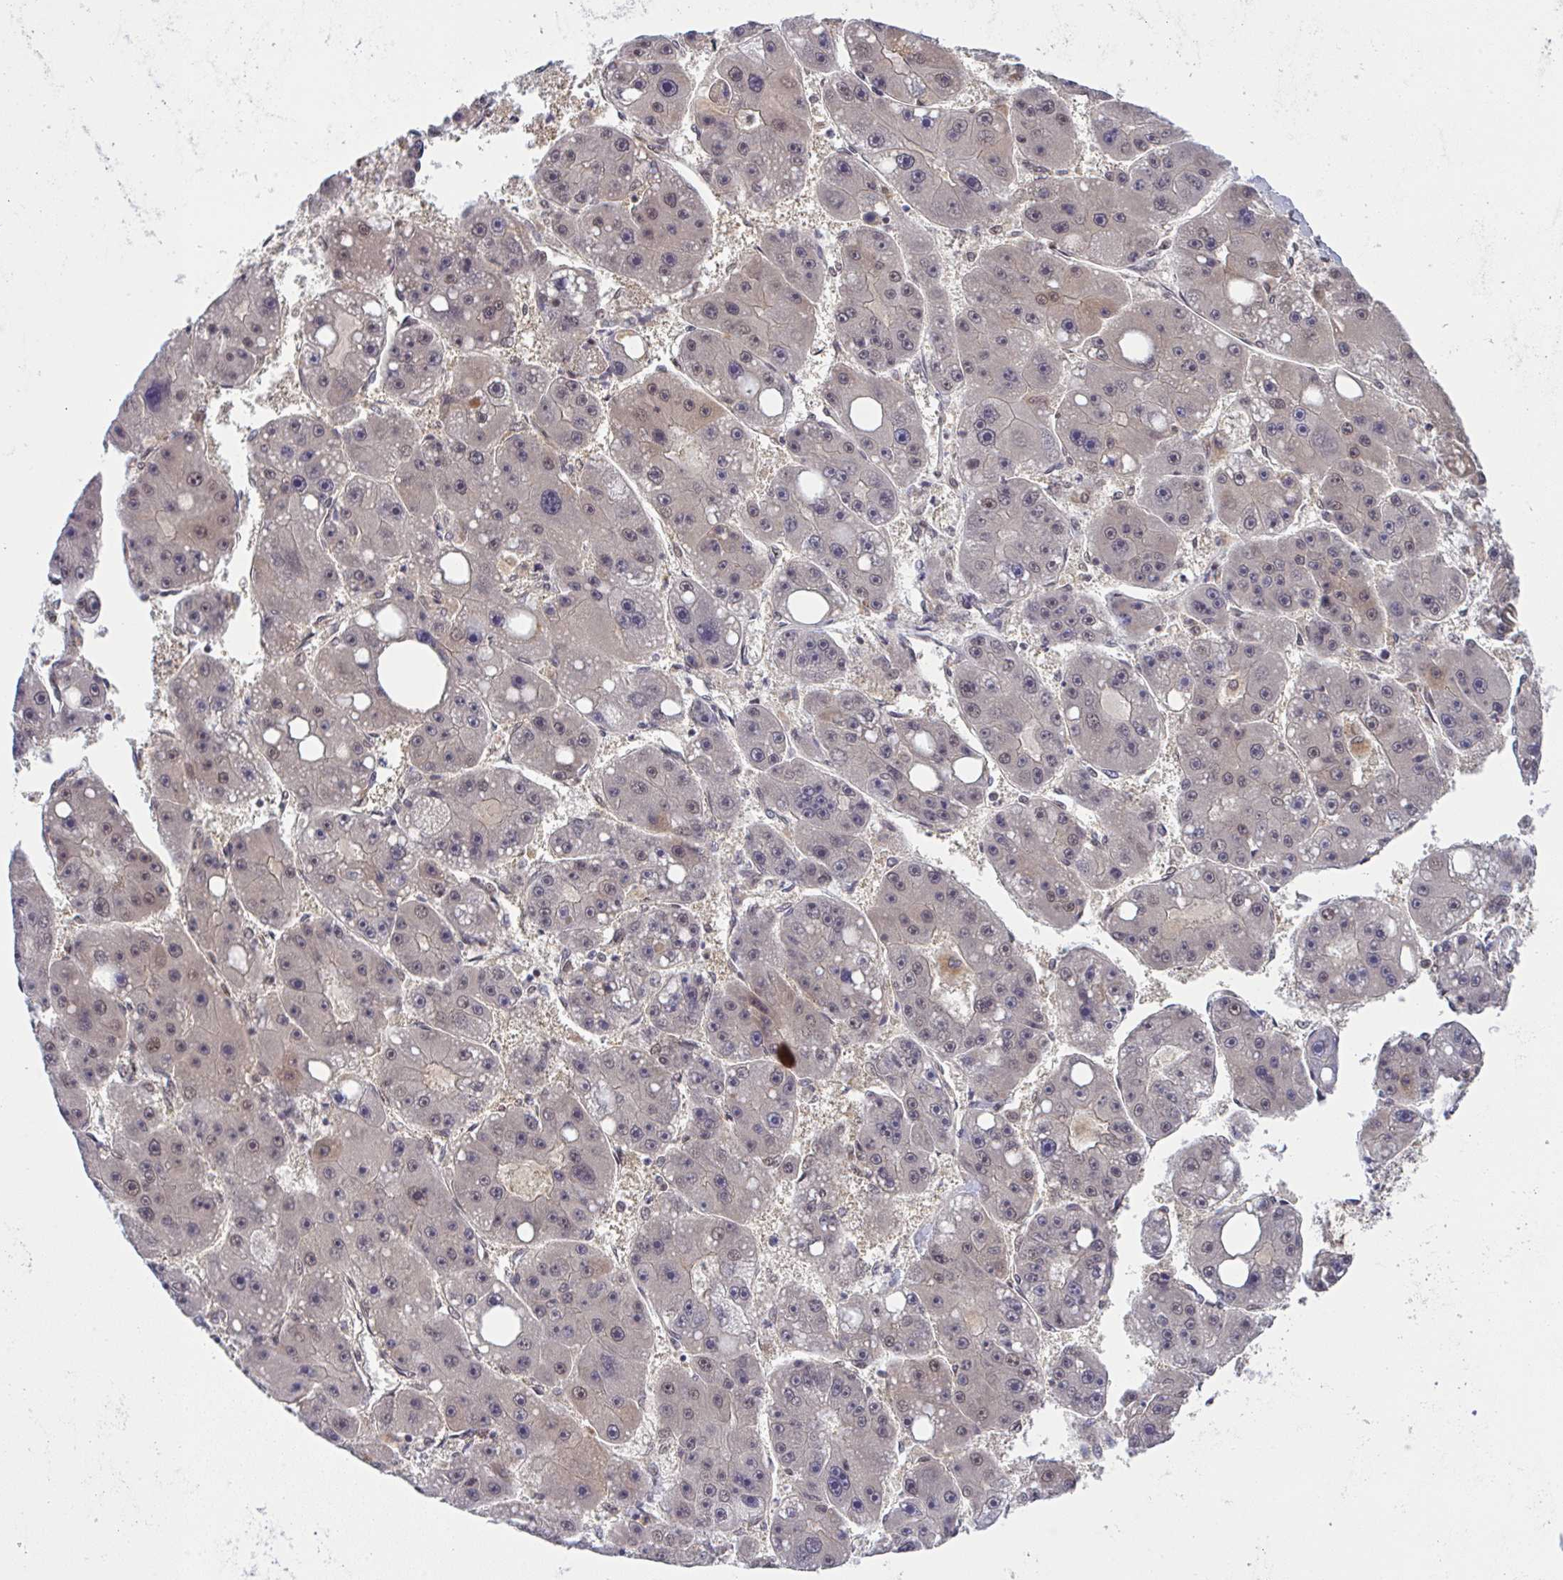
{"staining": {"intensity": "moderate", "quantity": "<25%", "location": "cytoplasmic/membranous,nuclear"}, "tissue": "liver cancer", "cell_type": "Tumor cells", "image_type": "cancer", "snomed": [{"axis": "morphology", "description": "Carcinoma, Hepatocellular, NOS"}, {"axis": "topography", "description": "Liver"}], "caption": "Immunohistochemical staining of human liver cancer exhibits moderate cytoplasmic/membranous and nuclear protein staining in approximately <25% of tumor cells.", "gene": "C9orf64", "patient": {"sex": "female", "age": 61}}